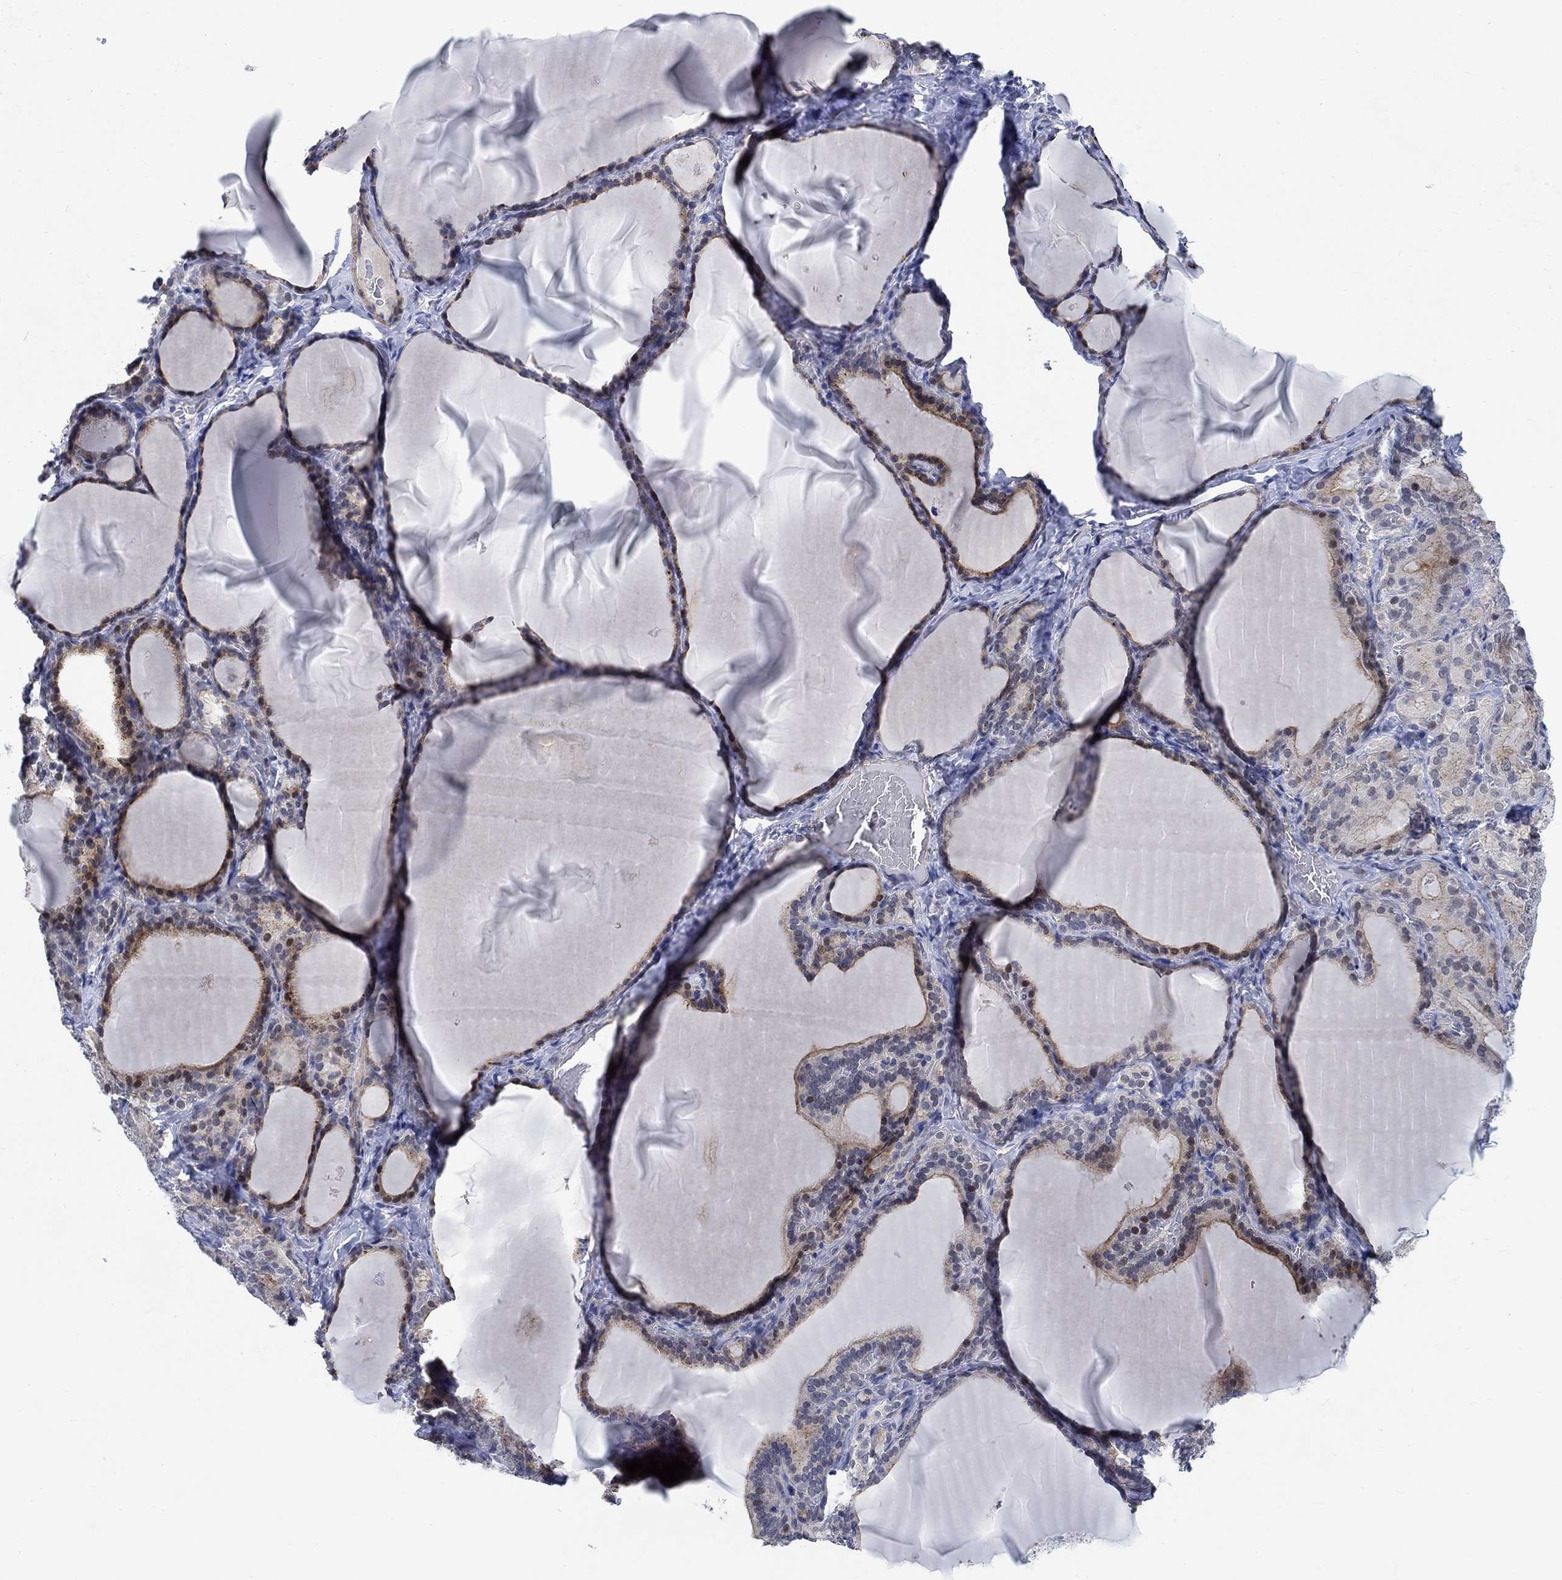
{"staining": {"intensity": "moderate", "quantity": "<25%", "location": "cytoplasmic/membranous,nuclear"}, "tissue": "thyroid gland", "cell_type": "Glandular cells", "image_type": "normal", "snomed": [{"axis": "morphology", "description": "Normal tissue, NOS"}, {"axis": "morphology", "description": "Hyperplasia, NOS"}, {"axis": "topography", "description": "Thyroid gland"}], "caption": "Thyroid gland stained with DAB IHC demonstrates low levels of moderate cytoplasmic/membranous,nuclear staining in about <25% of glandular cells. The protein of interest is stained brown, and the nuclei are stained in blue (DAB (3,3'-diaminobenzidine) IHC with brightfield microscopy, high magnification).", "gene": "KCNH8", "patient": {"sex": "female", "age": 27}}